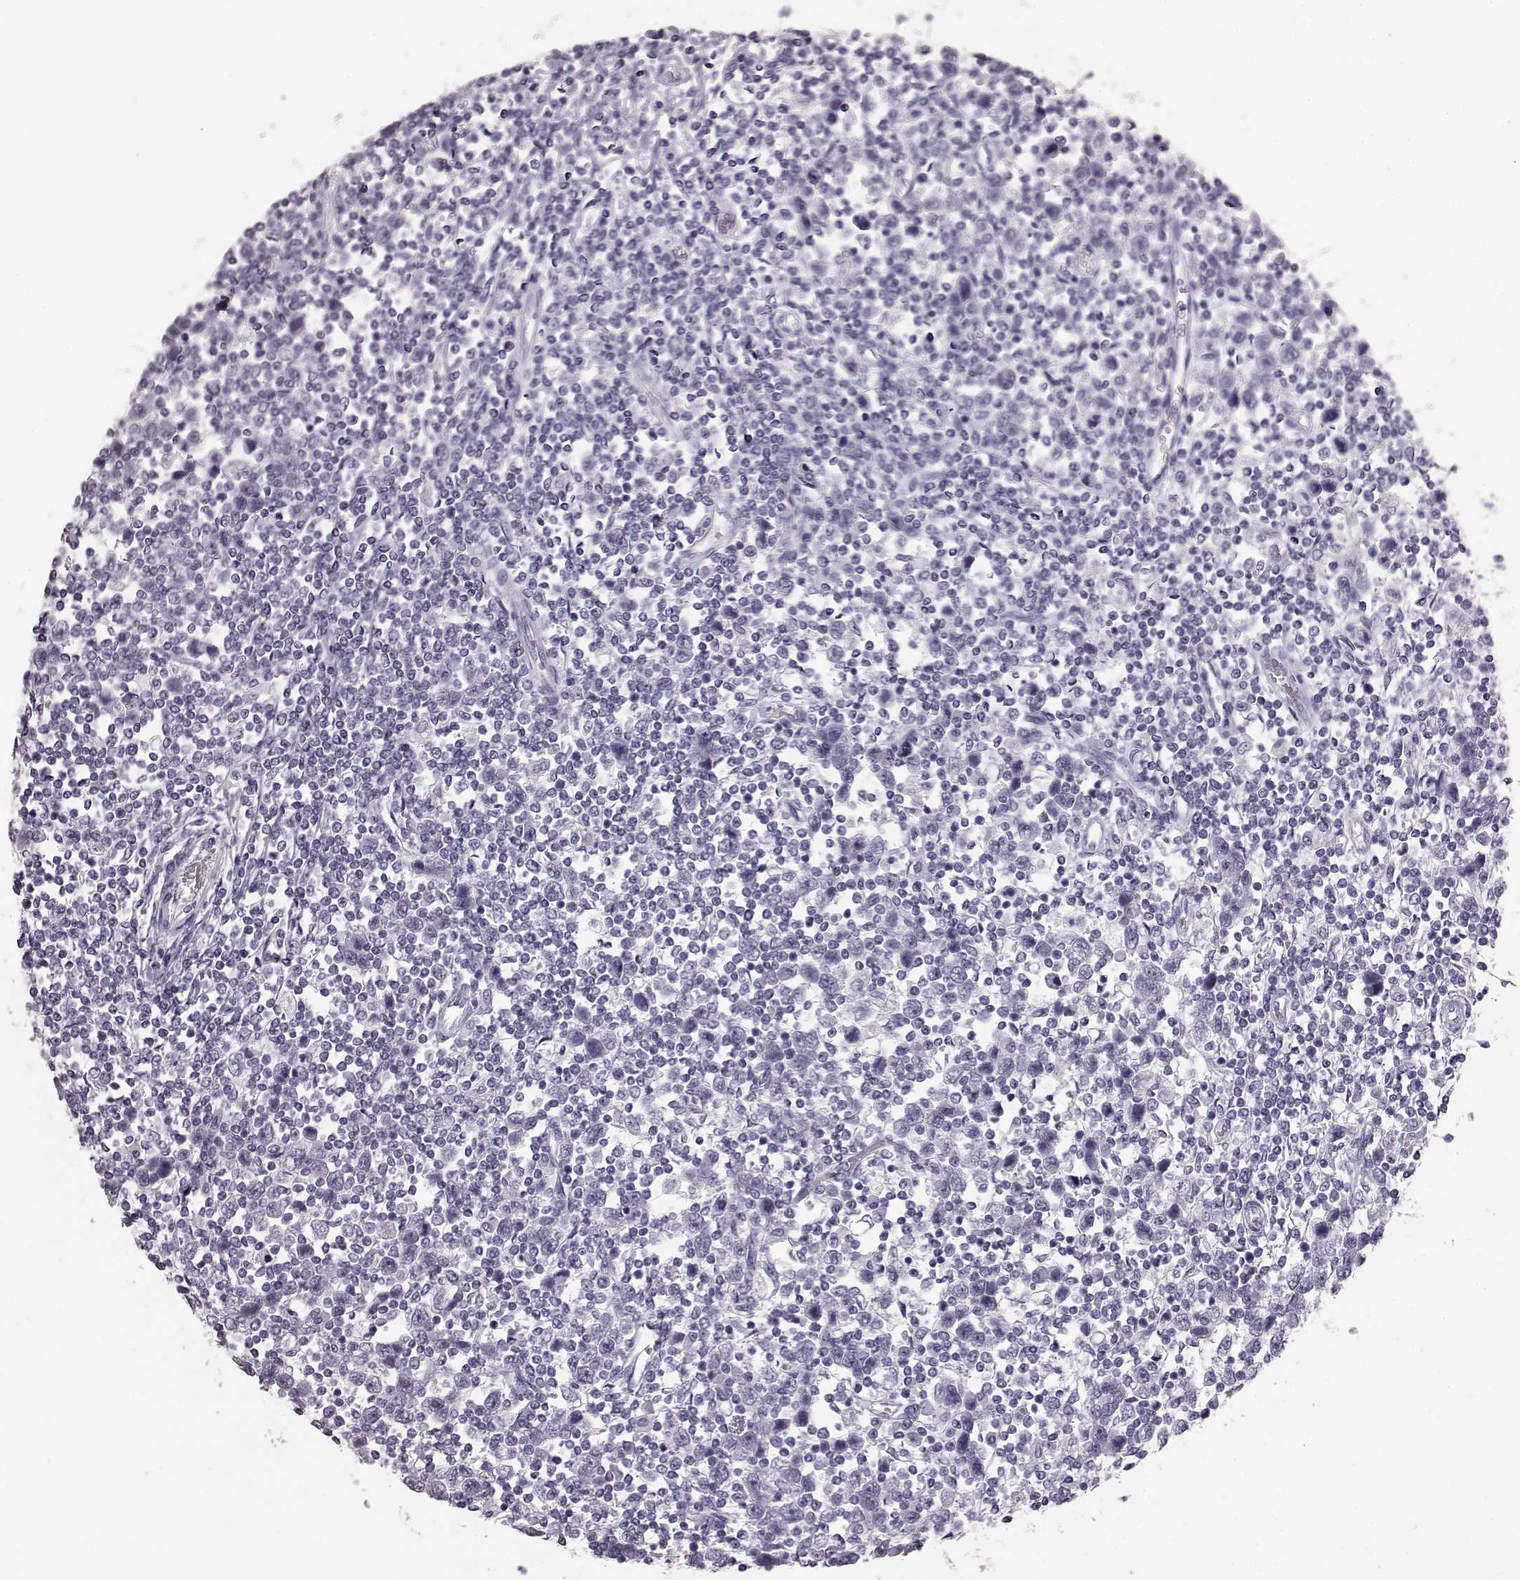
{"staining": {"intensity": "negative", "quantity": "none", "location": "none"}, "tissue": "testis cancer", "cell_type": "Tumor cells", "image_type": "cancer", "snomed": [{"axis": "morphology", "description": "Normal tissue, NOS"}, {"axis": "morphology", "description": "Seminoma, NOS"}, {"axis": "topography", "description": "Testis"}, {"axis": "topography", "description": "Epididymis"}], "caption": "A photomicrograph of human testis cancer is negative for staining in tumor cells. Nuclei are stained in blue.", "gene": "TCHHL1", "patient": {"sex": "male", "age": 34}}